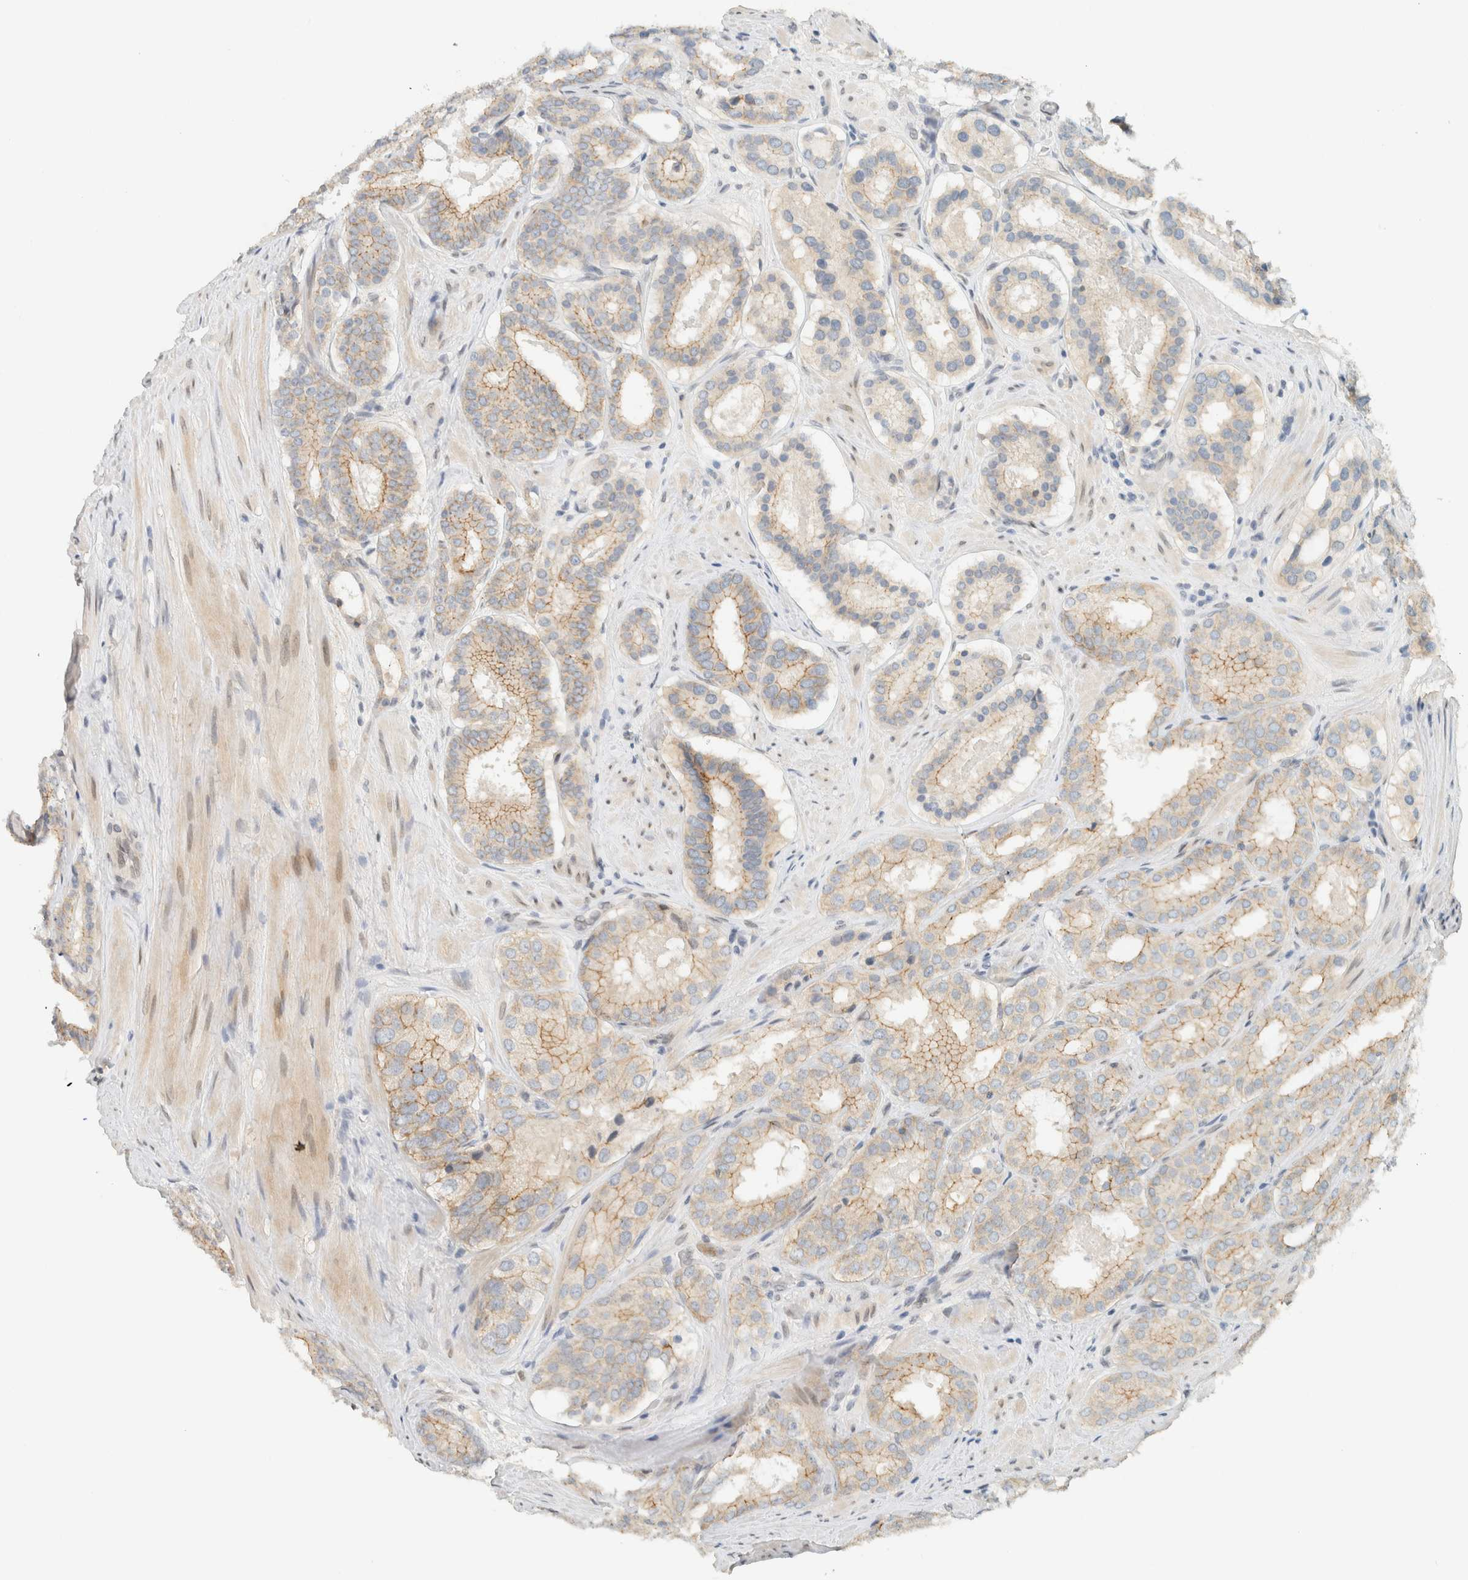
{"staining": {"intensity": "weak", "quantity": "25%-75%", "location": "cytoplasmic/membranous"}, "tissue": "prostate cancer", "cell_type": "Tumor cells", "image_type": "cancer", "snomed": [{"axis": "morphology", "description": "Adenocarcinoma, Low grade"}, {"axis": "topography", "description": "Prostate"}], "caption": "A photomicrograph showing weak cytoplasmic/membranous positivity in approximately 25%-75% of tumor cells in prostate cancer, as visualized by brown immunohistochemical staining.", "gene": "C1QTNF12", "patient": {"sex": "male", "age": 69}}